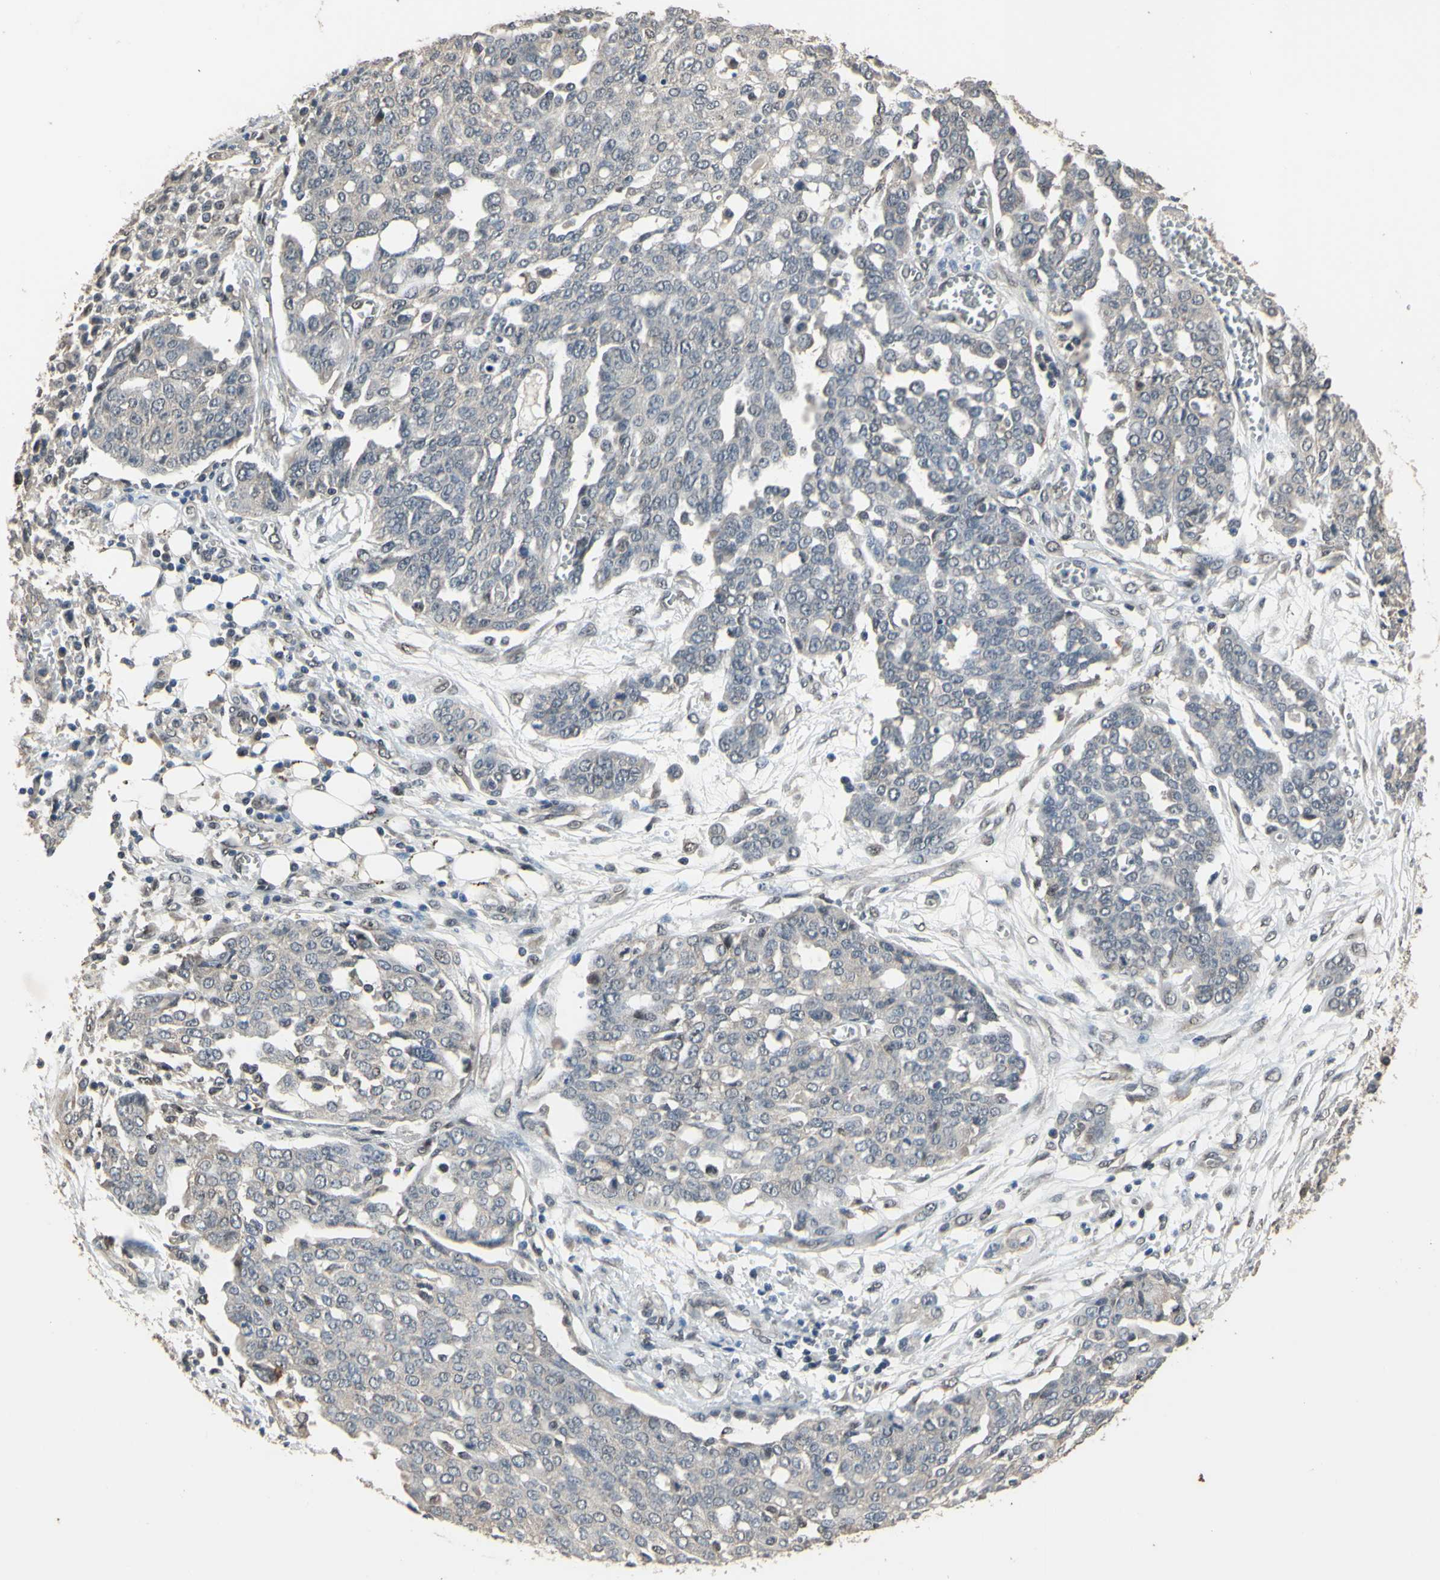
{"staining": {"intensity": "negative", "quantity": "none", "location": "none"}, "tissue": "ovarian cancer", "cell_type": "Tumor cells", "image_type": "cancer", "snomed": [{"axis": "morphology", "description": "Cystadenocarcinoma, serous, NOS"}, {"axis": "topography", "description": "Soft tissue"}, {"axis": "topography", "description": "Ovary"}], "caption": "High magnification brightfield microscopy of ovarian cancer (serous cystadenocarcinoma) stained with DAB (3,3'-diaminobenzidine) (brown) and counterstained with hematoxylin (blue): tumor cells show no significant positivity.", "gene": "ZNF174", "patient": {"sex": "female", "age": 57}}